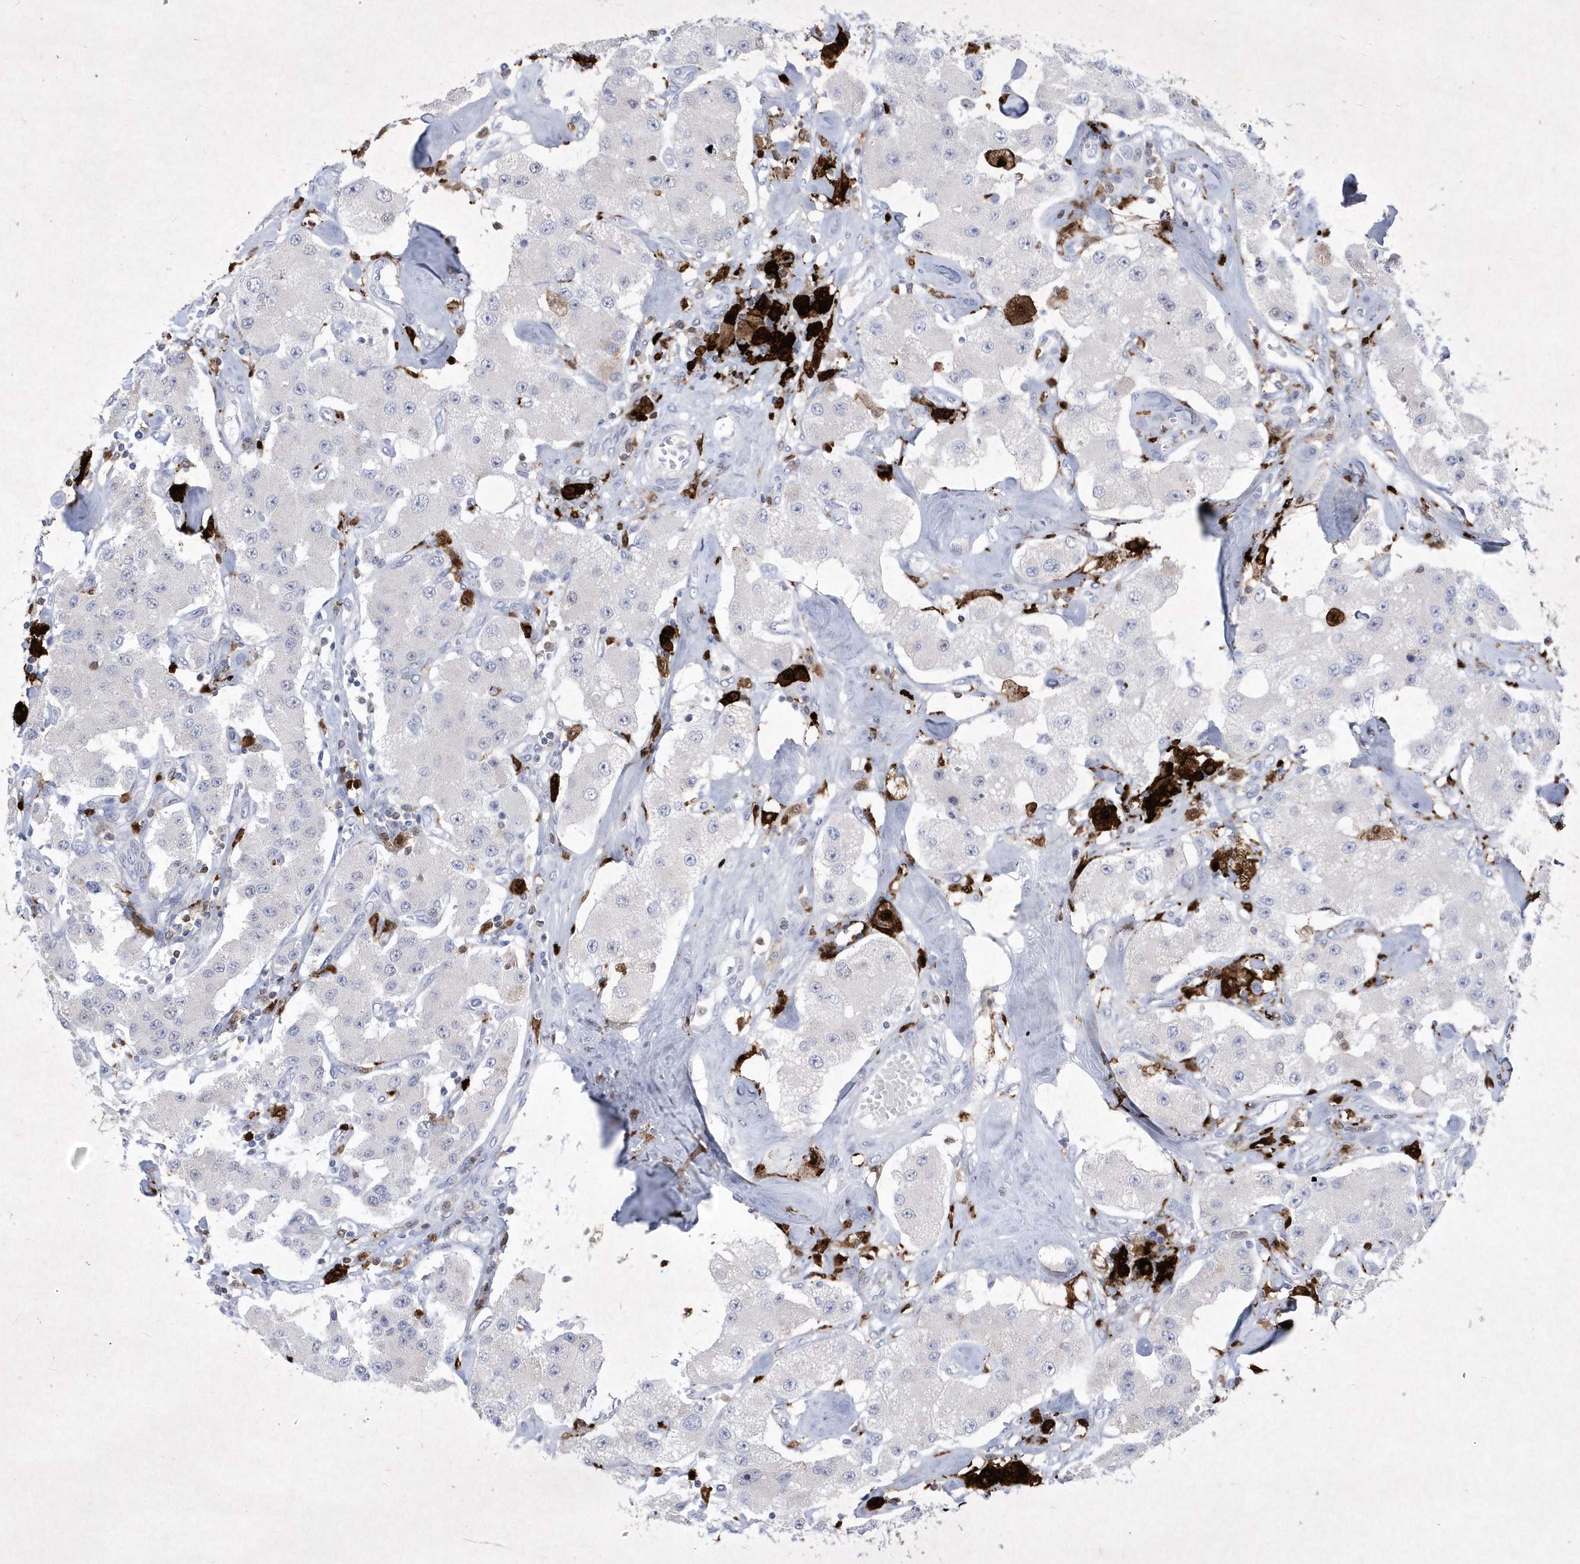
{"staining": {"intensity": "negative", "quantity": "none", "location": "none"}, "tissue": "carcinoid", "cell_type": "Tumor cells", "image_type": "cancer", "snomed": [{"axis": "morphology", "description": "Carcinoid, malignant, NOS"}, {"axis": "topography", "description": "Pancreas"}], "caption": "Immunohistochemical staining of carcinoid displays no significant positivity in tumor cells.", "gene": "BHLHA15", "patient": {"sex": "male", "age": 41}}